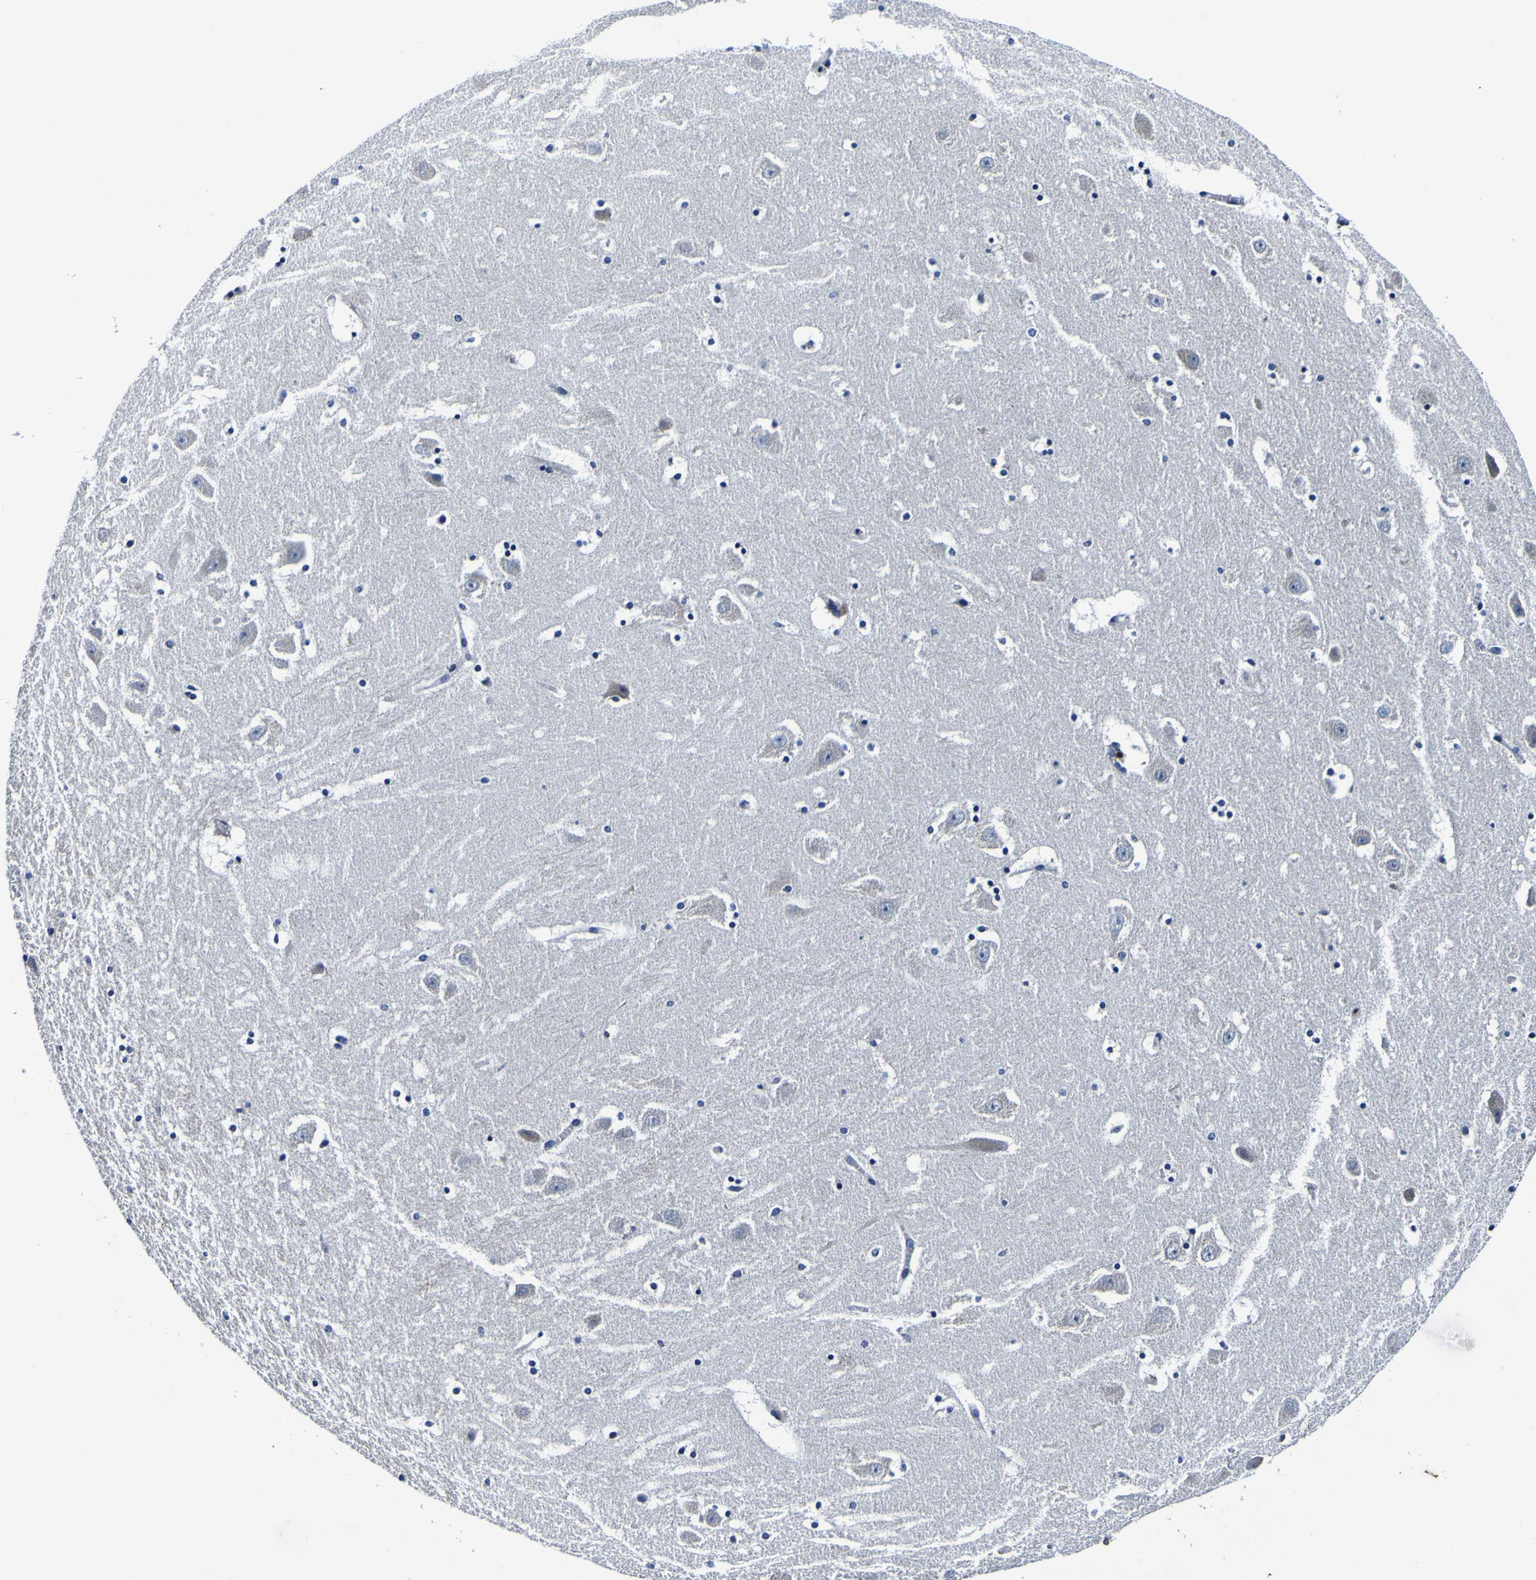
{"staining": {"intensity": "negative", "quantity": "none", "location": "none"}, "tissue": "hippocampus", "cell_type": "Glial cells", "image_type": "normal", "snomed": [{"axis": "morphology", "description": "Normal tissue, NOS"}, {"axis": "topography", "description": "Hippocampus"}], "caption": "Glial cells show no significant positivity in benign hippocampus. (Brightfield microscopy of DAB immunohistochemistry (IHC) at high magnification).", "gene": "PDLIM4", "patient": {"sex": "male", "age": 45}}